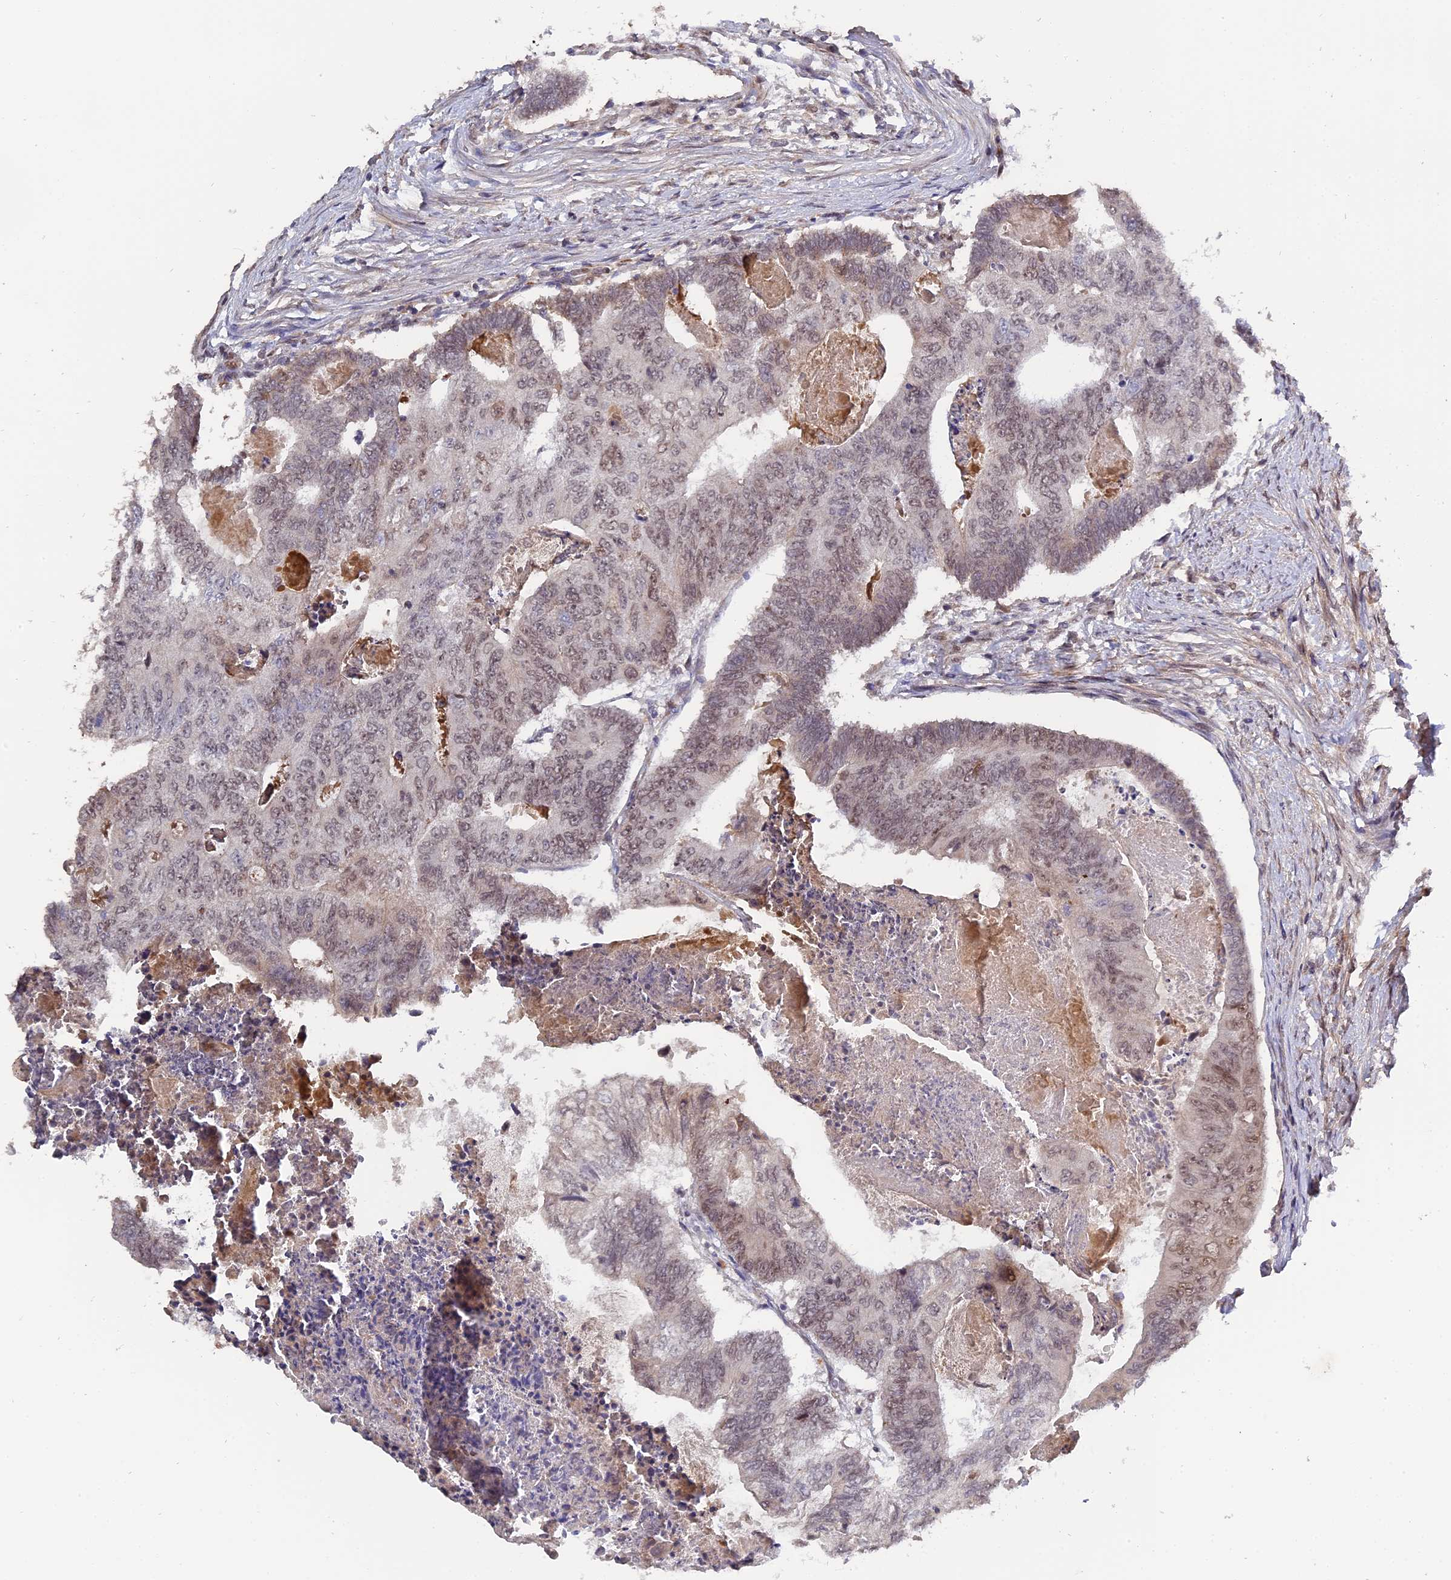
{"staining": {"intensity": "weak", "quantity": ">75%", "location": "nuclear"}, "tissue": "colorectal cancer", "cell_type": "Tumor cells", "image_type": "cancer", "snomed": [{"axis": "morphology", "description": "Adenocarcinoma, NOS"}, {"axis": "topography", "description": "Colon"}], "caption": "Protein expression analysis of colorectal adenocarcinoma demonstrates weak nuclear staining in approximately >75% of tumor cells.", "gene": "PYGO1", "patient": {"sex": "female", "age": 67}}